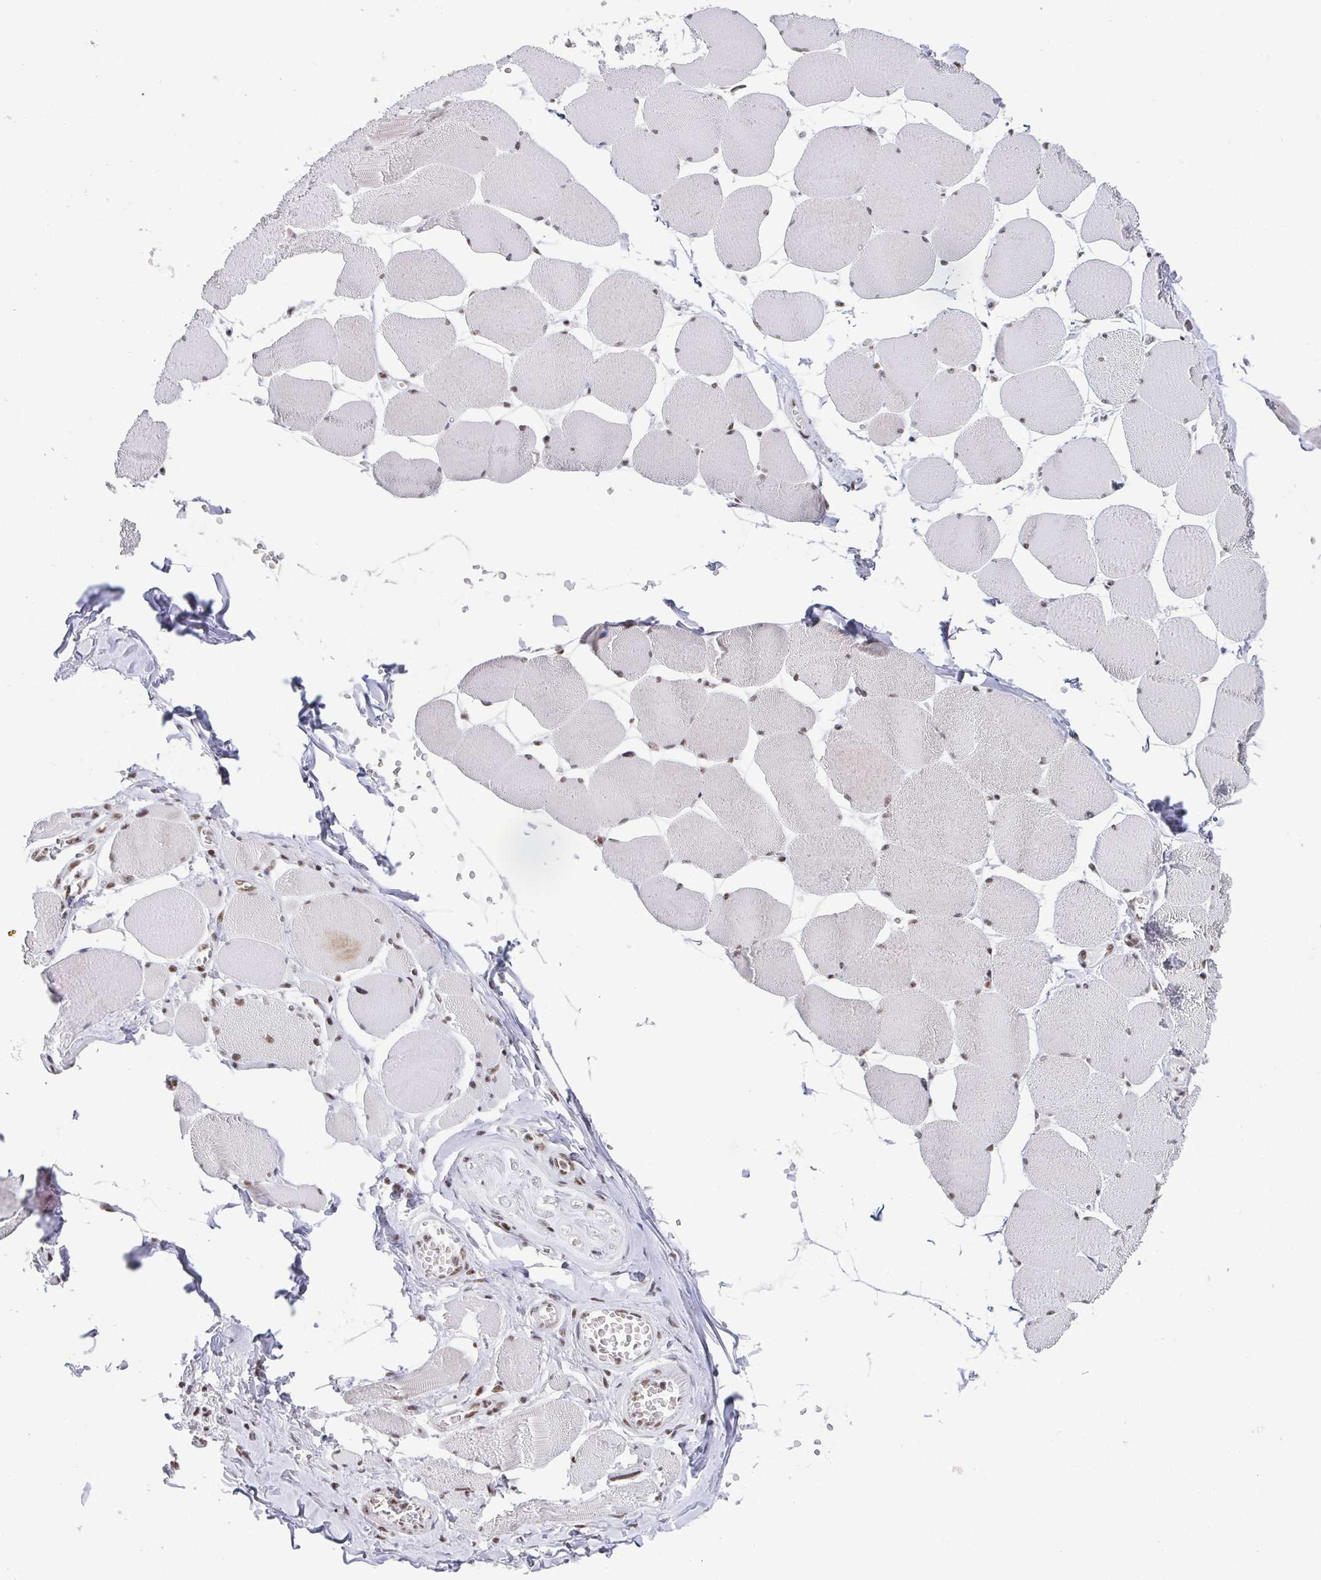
{"staining": {"intensity": "moderate", "quantity": "<25%", "location": "cytoplasmic/membranous,nuclear"}, "tissue": "skeletal muscle", "cell_type": "Myocytes", "image_type": "normal", "snomed": [{"axis": "morphology", "description": "Normal tissue, NOS"}, {"axis": "topography", "description": "Skeletal muscle"}], "caption": "Myocytes display low levels of moderate cytoplasmic/membranous,nuclear expression in about <25% of cells in benign human skeletal muscle. (brown staining indicates protein expression, while blue staining denotes nuclei).", "gene": "CTCF", "patient": {"sex": "female", "age": 75}}